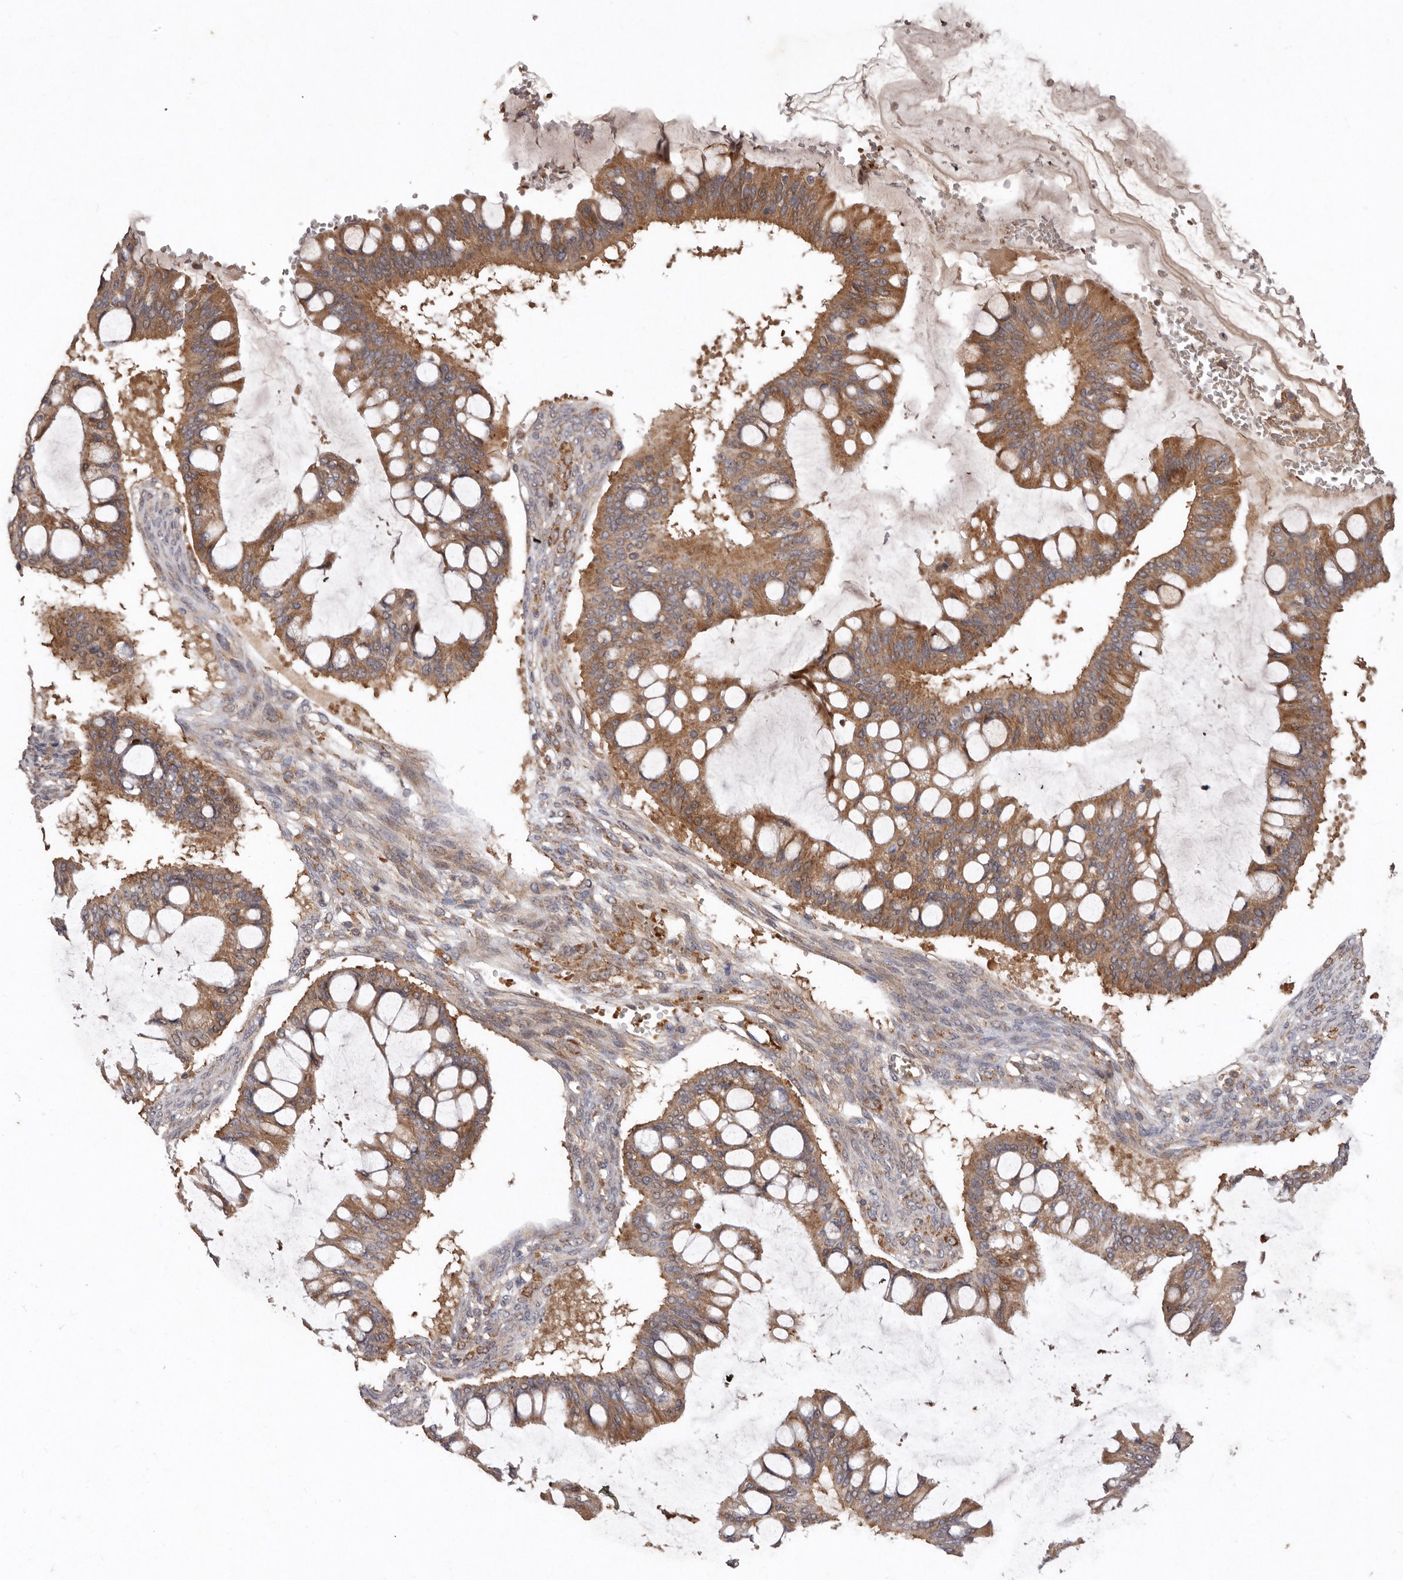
{"staining": {"intensity": "moderate", "quantity": ">75%", "location": "cytoplasmic/membranous"}, "tissue": "ovarian cancer", "cell_type": "Tumor cells", "image_type": "cancer", "snomed": [{"axis": "morphology", "description": "Cystadenocarcinoma, mucinous, NOS"}, {"axis": "topography", "description": "Ovary"}], "caption": "Immunohistochemistry micrograph of ovarian cancer stained for a protein (brown), which exhibits medium levels of moderate cytoplasmic/membranous staining in about >75% of tumor cells.", "gene": "GOT1L1", "patient": {"sex": "female", "age": 73}}